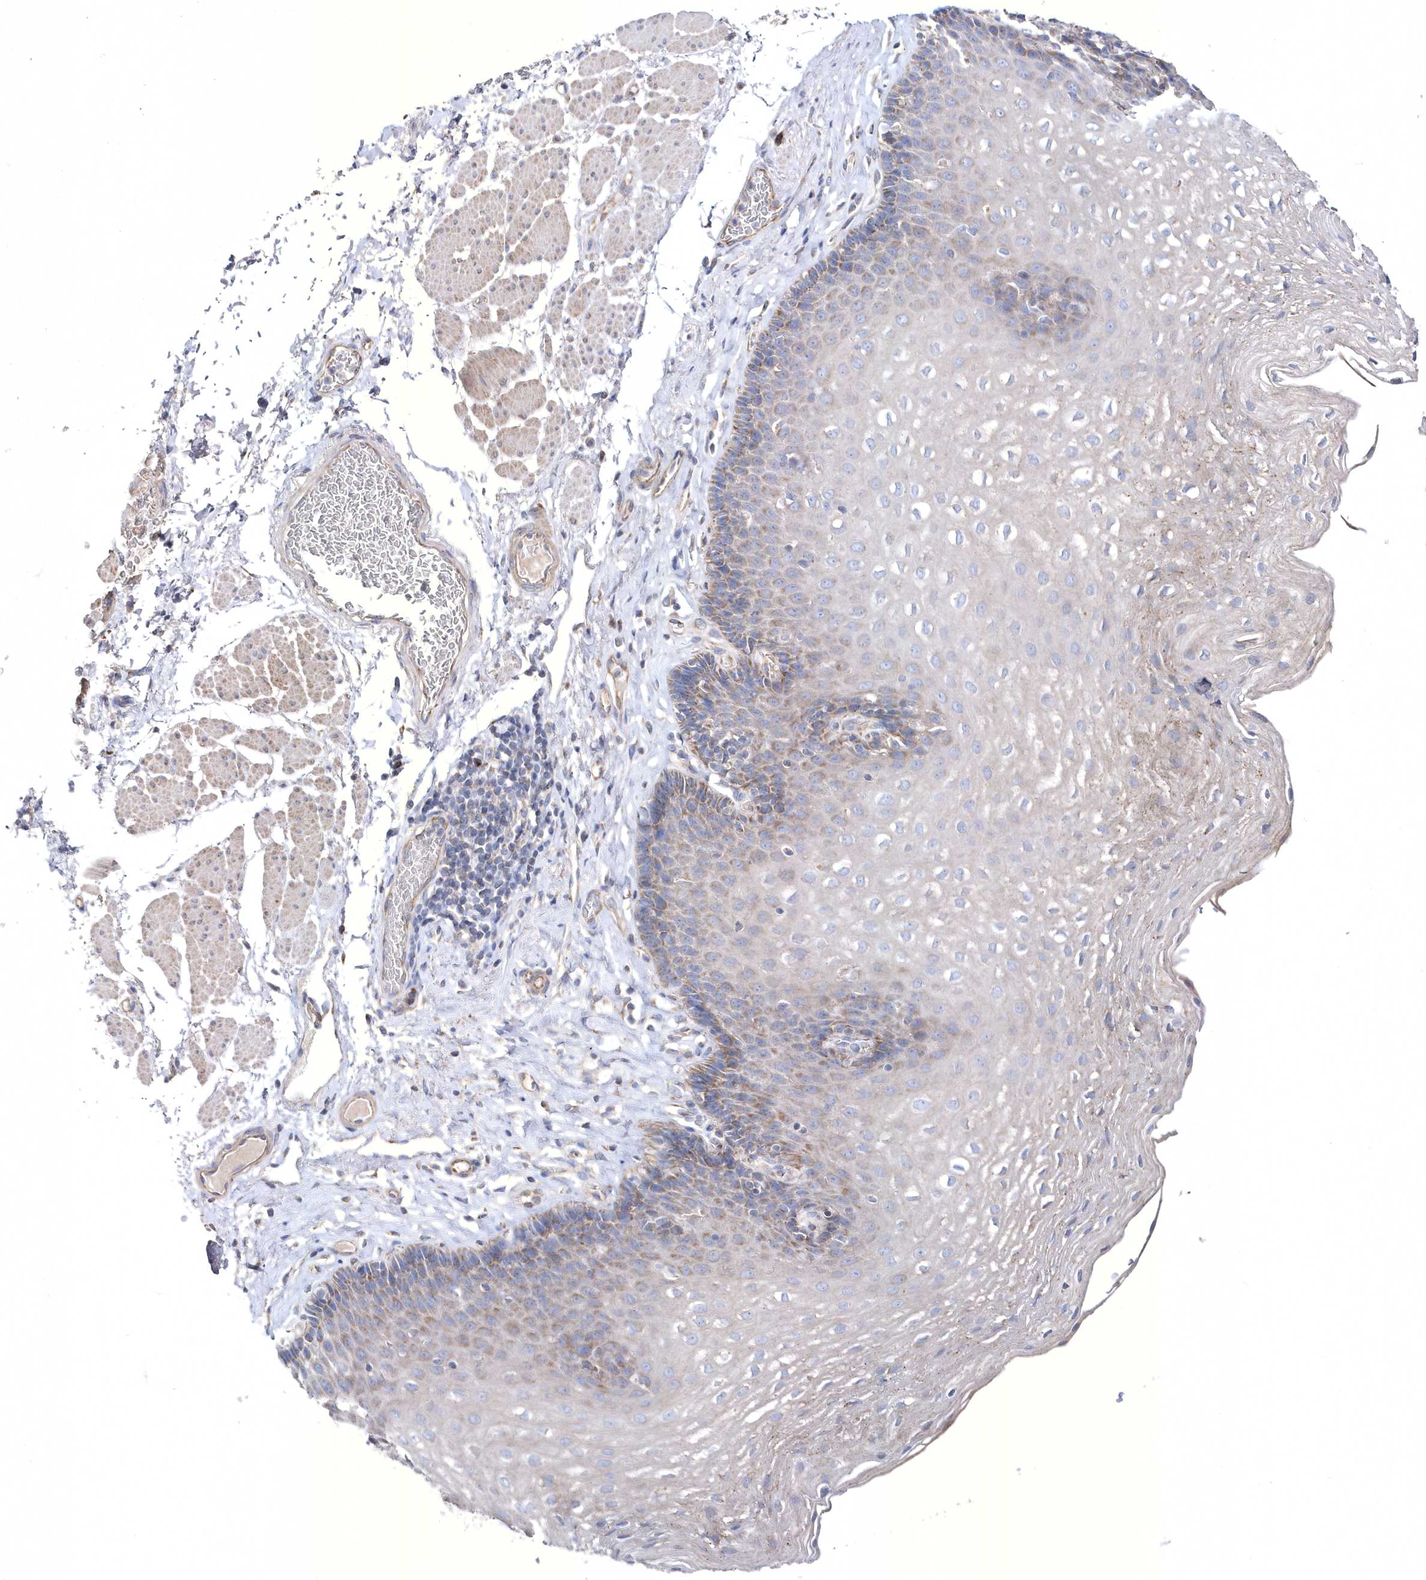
{"staining": {"intensity": "moderate", "quantity": "<25%", "location": "cytoplasmic/membranous"}, "tissue": "esophagus", "cell_type": "Squamous epithelial cells", "image_type": "normal", "snomed": [{"axis": "morphology", "description": "Normal tissue, NOS"}, {"axis": "topography", "description": "Esophagus"}], "caption": "Protein staining of unremarkable esophagus displays moderate cytoplasmic/membranous staining in approximately <25% of squamous epithelial cells. Nuclei are stained in blue.", "gene": "METTL8", "patient": {"sex": "female", "age": 66}}